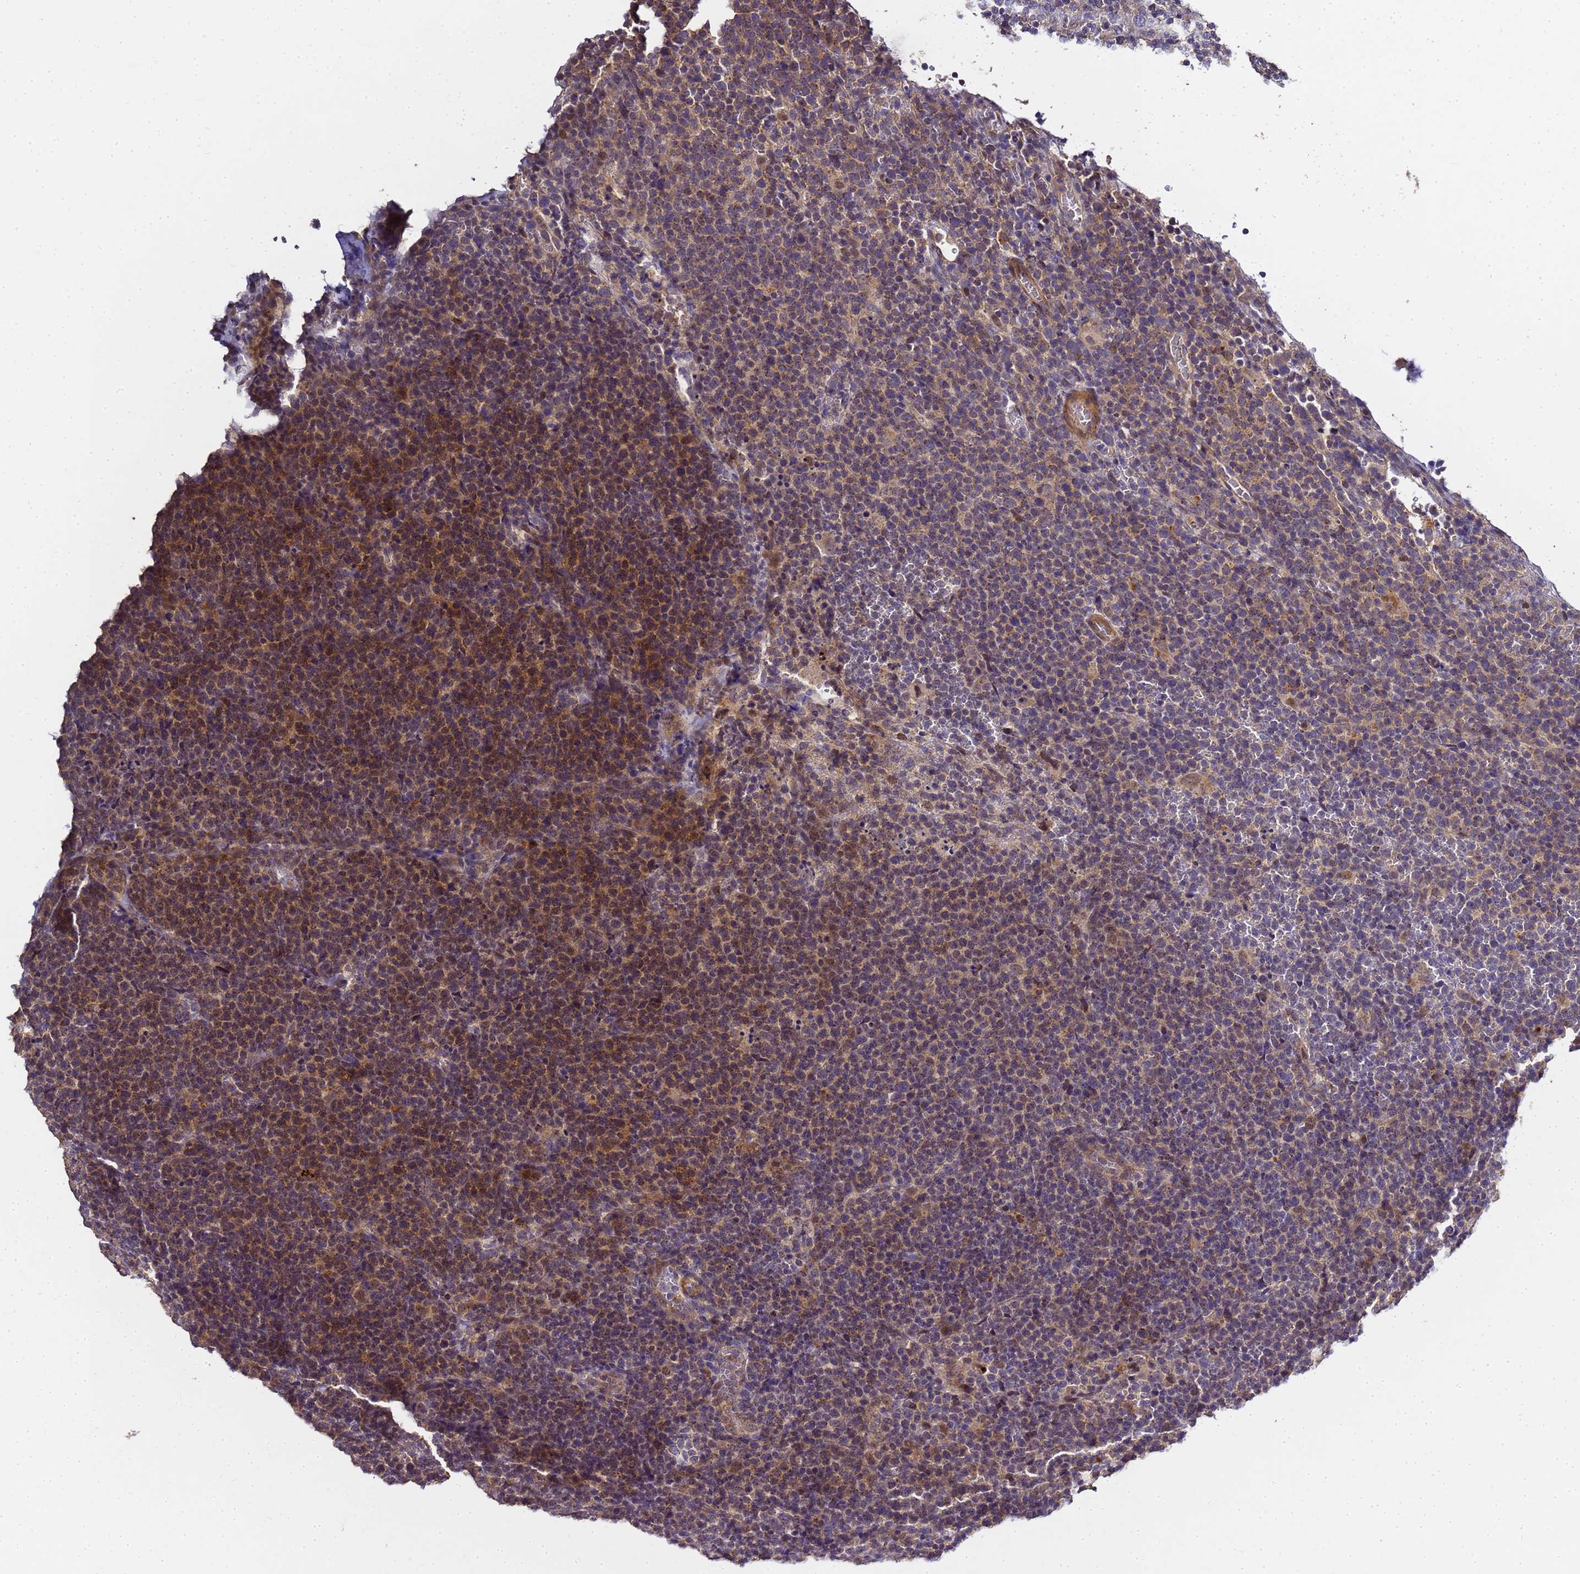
{"staining": {"intensity": "moderate", "quantity": "25%-75%", "location": "cytoplasmic/membranous"}, "tissue": "lymphoma", "cell_type": "Tumor cells", "image_type": "cancer", "snomed": [{"axis": "morphology", "description": "Malignant lymphoma, non-Hodgkin's type, High grade"}, {"axis": "topography", "description": "Lymph node"}], "caption": "Brown immunohistochemical staining in human malignant lymphoma, non-Hodgkin's type (high-grade) demonstrates moderate cytoplasmic/membranous expression in approximately 25%-75% of tumor cells.", "gene": "LGI4", "patient": {"sex": "male", "age": 61}}